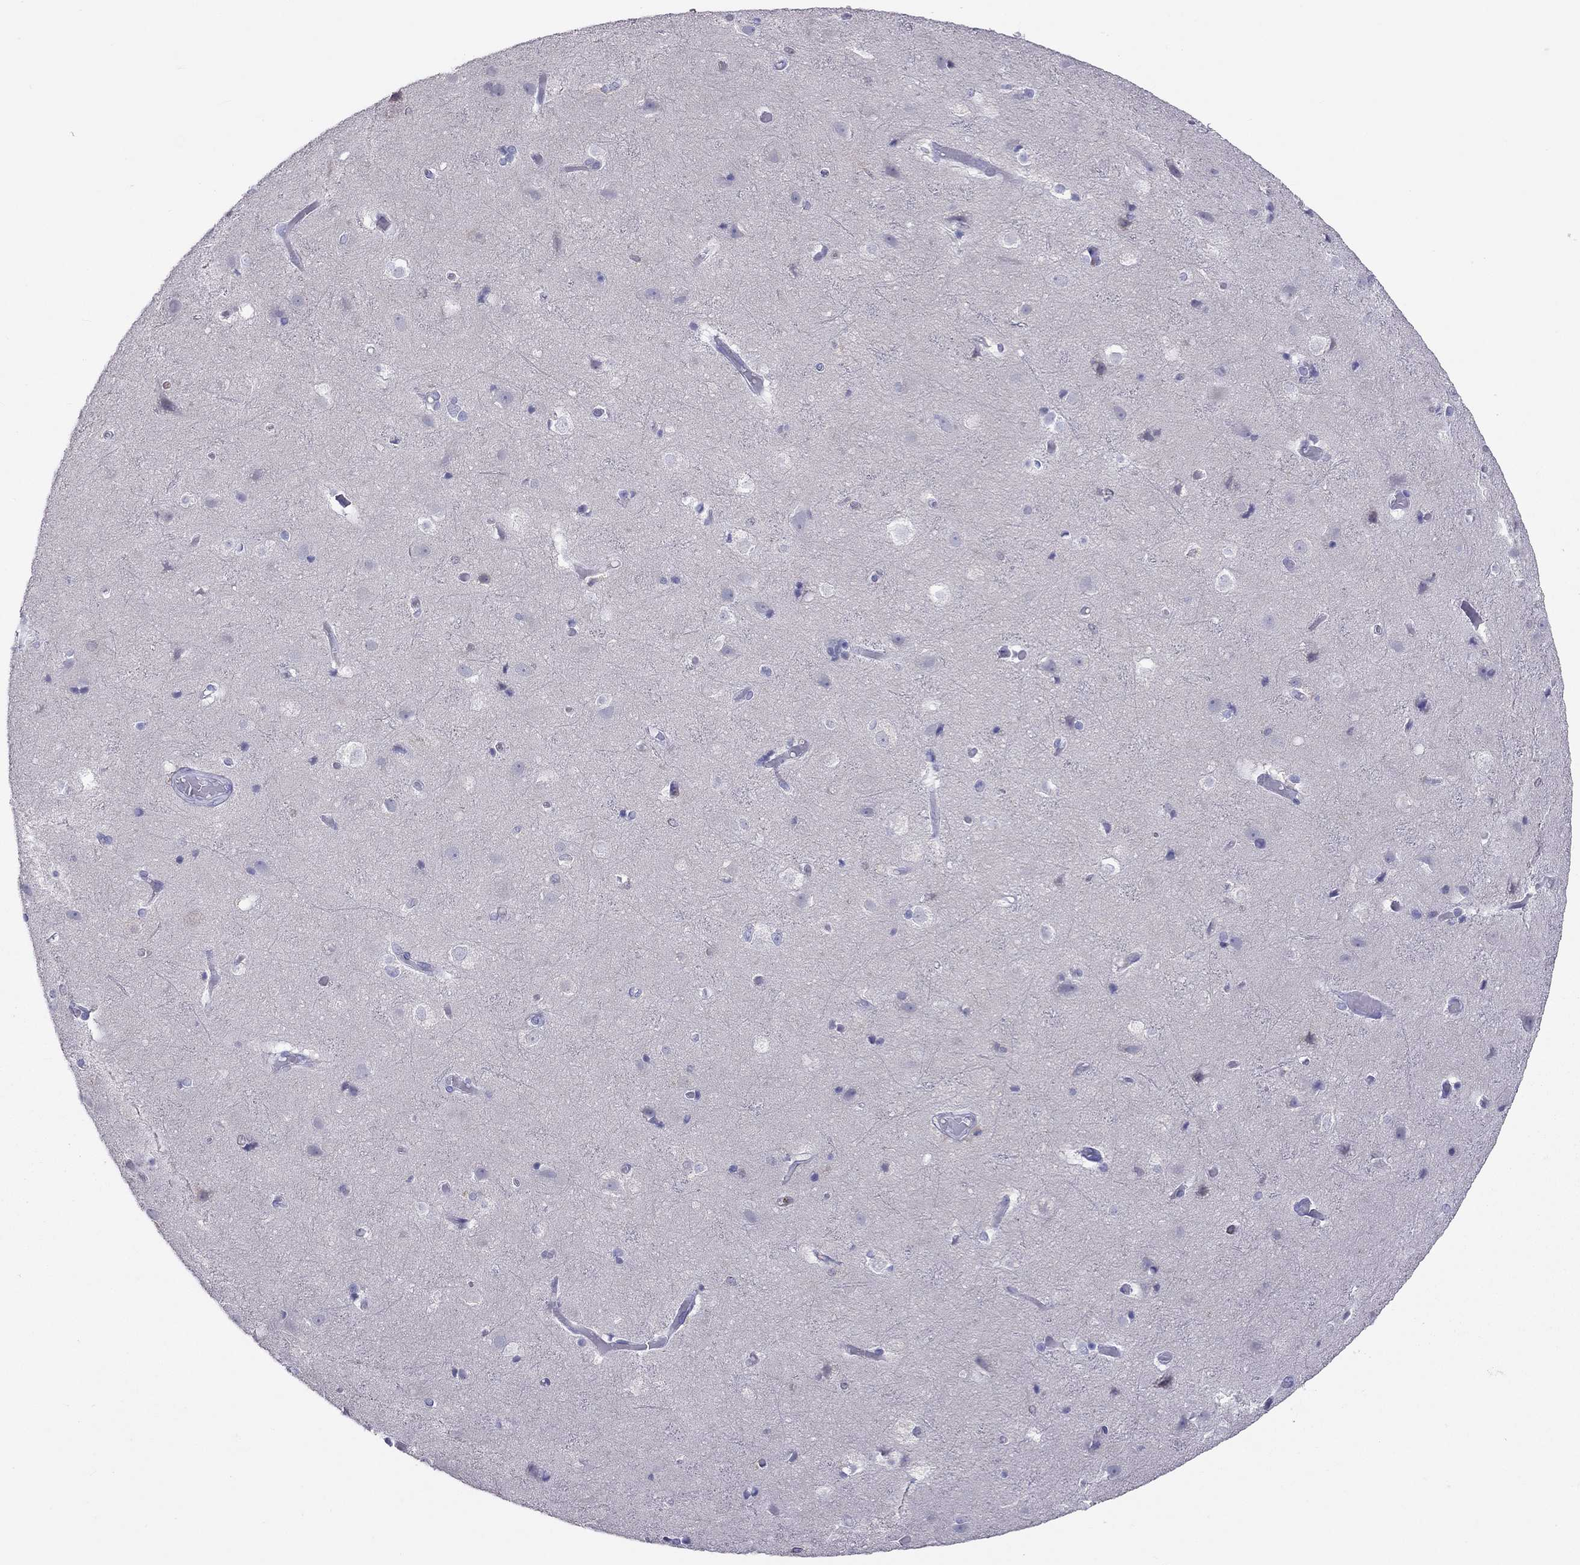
{"staining": {"intensity": "negative", "quantity": "none", "location": "none"}, "tissue": "cerebral cortex", "cell_type": "Endothelial cells", "image_type": "normal", "snomed": [{"axis": "morphology", "description": "Normal tissue, NOS"}, {"axis": "topography", "description": "Cerebral cortex"}], "caption": "Endothelial cells are negative for protein expression in unremarkable human cerebral cortex. Nuclei are stained in blue.", "gene": "ENSG00000288637", "patient": {"sex": "female", "age": 52}}